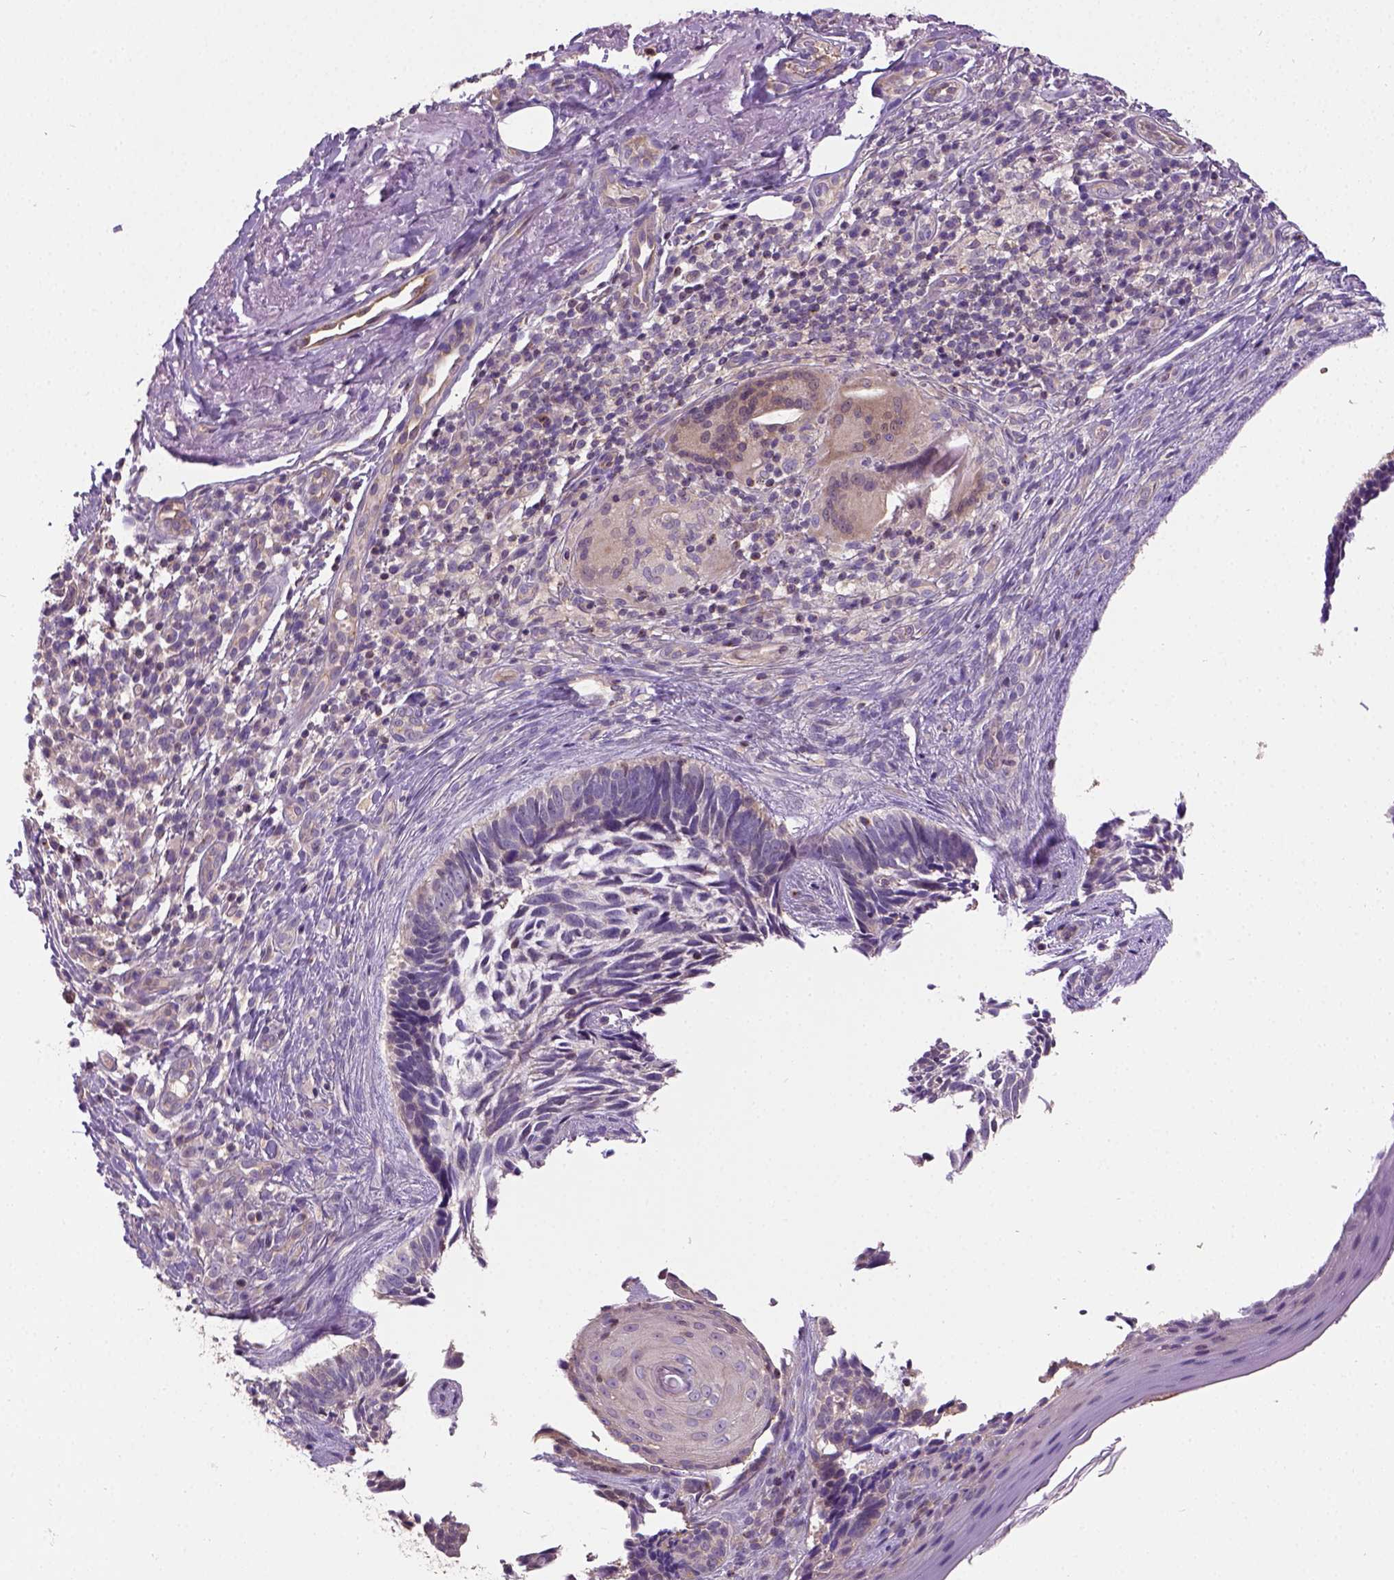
{"staining": {"intensity": "weak", "quantity": "25%-75%", "location": "cytoplasmic/membranous"}, "tissue": "skin cancer", "cell_type": "Tumor cells", "image_type": "cancer", "snomed": [{"axis": "morphology", "description": "Normal tissue, NOS"}, {"axis": "morphology", "description": "Basal cell carcinoma"}, {"axis": "topography", "description": "Skin"}], "caption": "About 25%-75% of tumor cells in human basal cell carcinoma (skin) reveal weak cytoplasmic/membranous protein positivity as visualized by brown immunohistochemical staining.", "gene": "CRACR2A", "patient": {"sex": "male", "age": 68}}